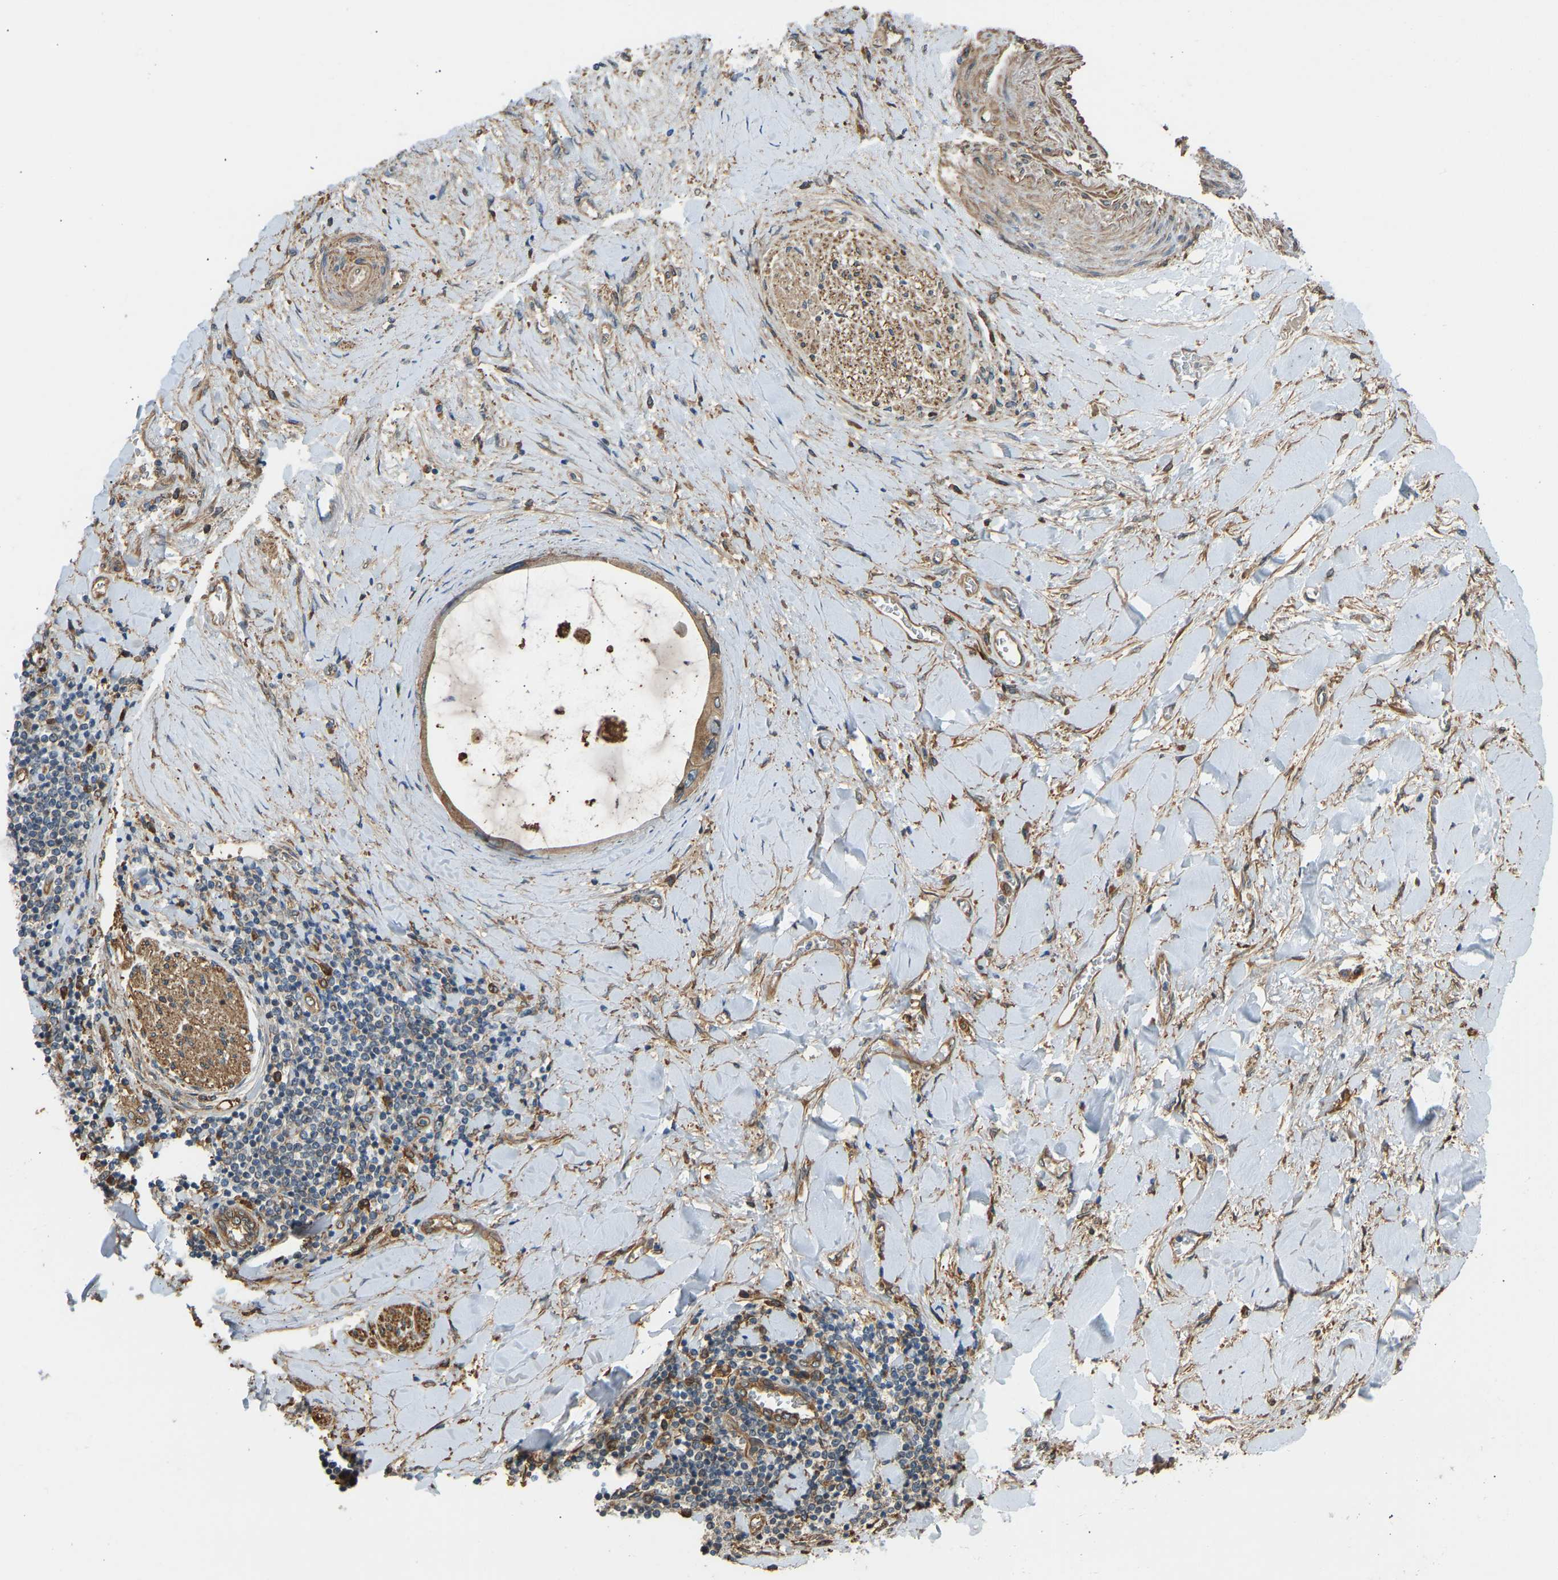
{"staining": {"intensity": "moderate", "quantity": ">75%", "location": "cytoplasmic/membranous"}, "tissue": "liver cancer", "cell_type": "Tumor cells", "image_type": "cancer", "snomed": [{"axis": "morphology", "description": "Cholangiocarcinoma"}, {"axis": "topography", "description": "Liver"}], "caption": "Immunohistochemical staining of cholangiocarcinoma (liver) shows moderate cytoplasmic/membranous protein expression in approximately >75% of tumor cells.", "gene": "OS9", "patient": {"sex": "male", "age": 50}}